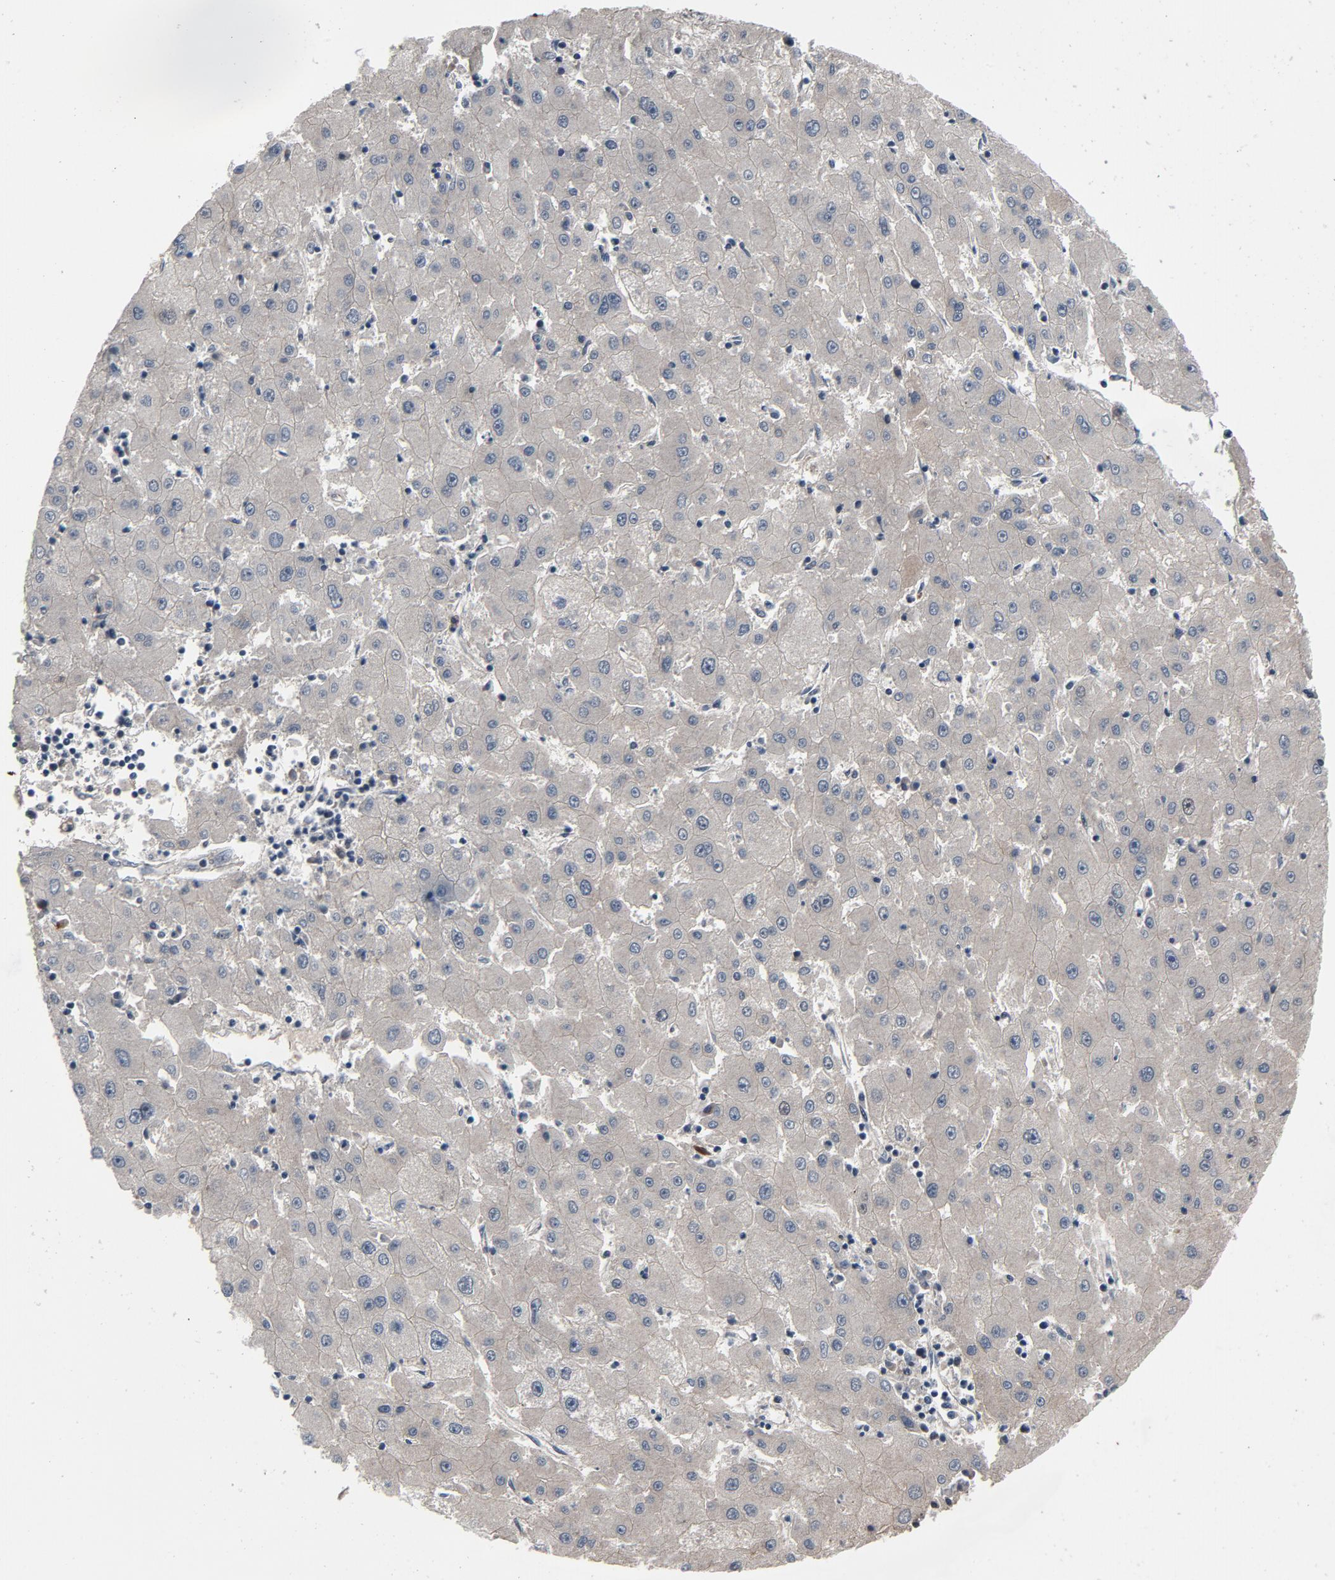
{"staining": {"intensity": "negative", "quantity": "none", "location": "none"}, "tissue": "liver cancer", "cell_type": "Tumor cells", "image_type": "cancer", "snomed": [{"axis": "morphology", "description": "Carcinoma, Hepatocellular, NOS"}, {"axis": "topography", "description": "Liver"}], "caption": "Human liver hepatocellular carcinoma stained for a protein using immunohistochemistry (IHC) exhibits no expression in tumor cells.", "gene": "PDZD4", "patient": {"sex": "male", "age": 72}}